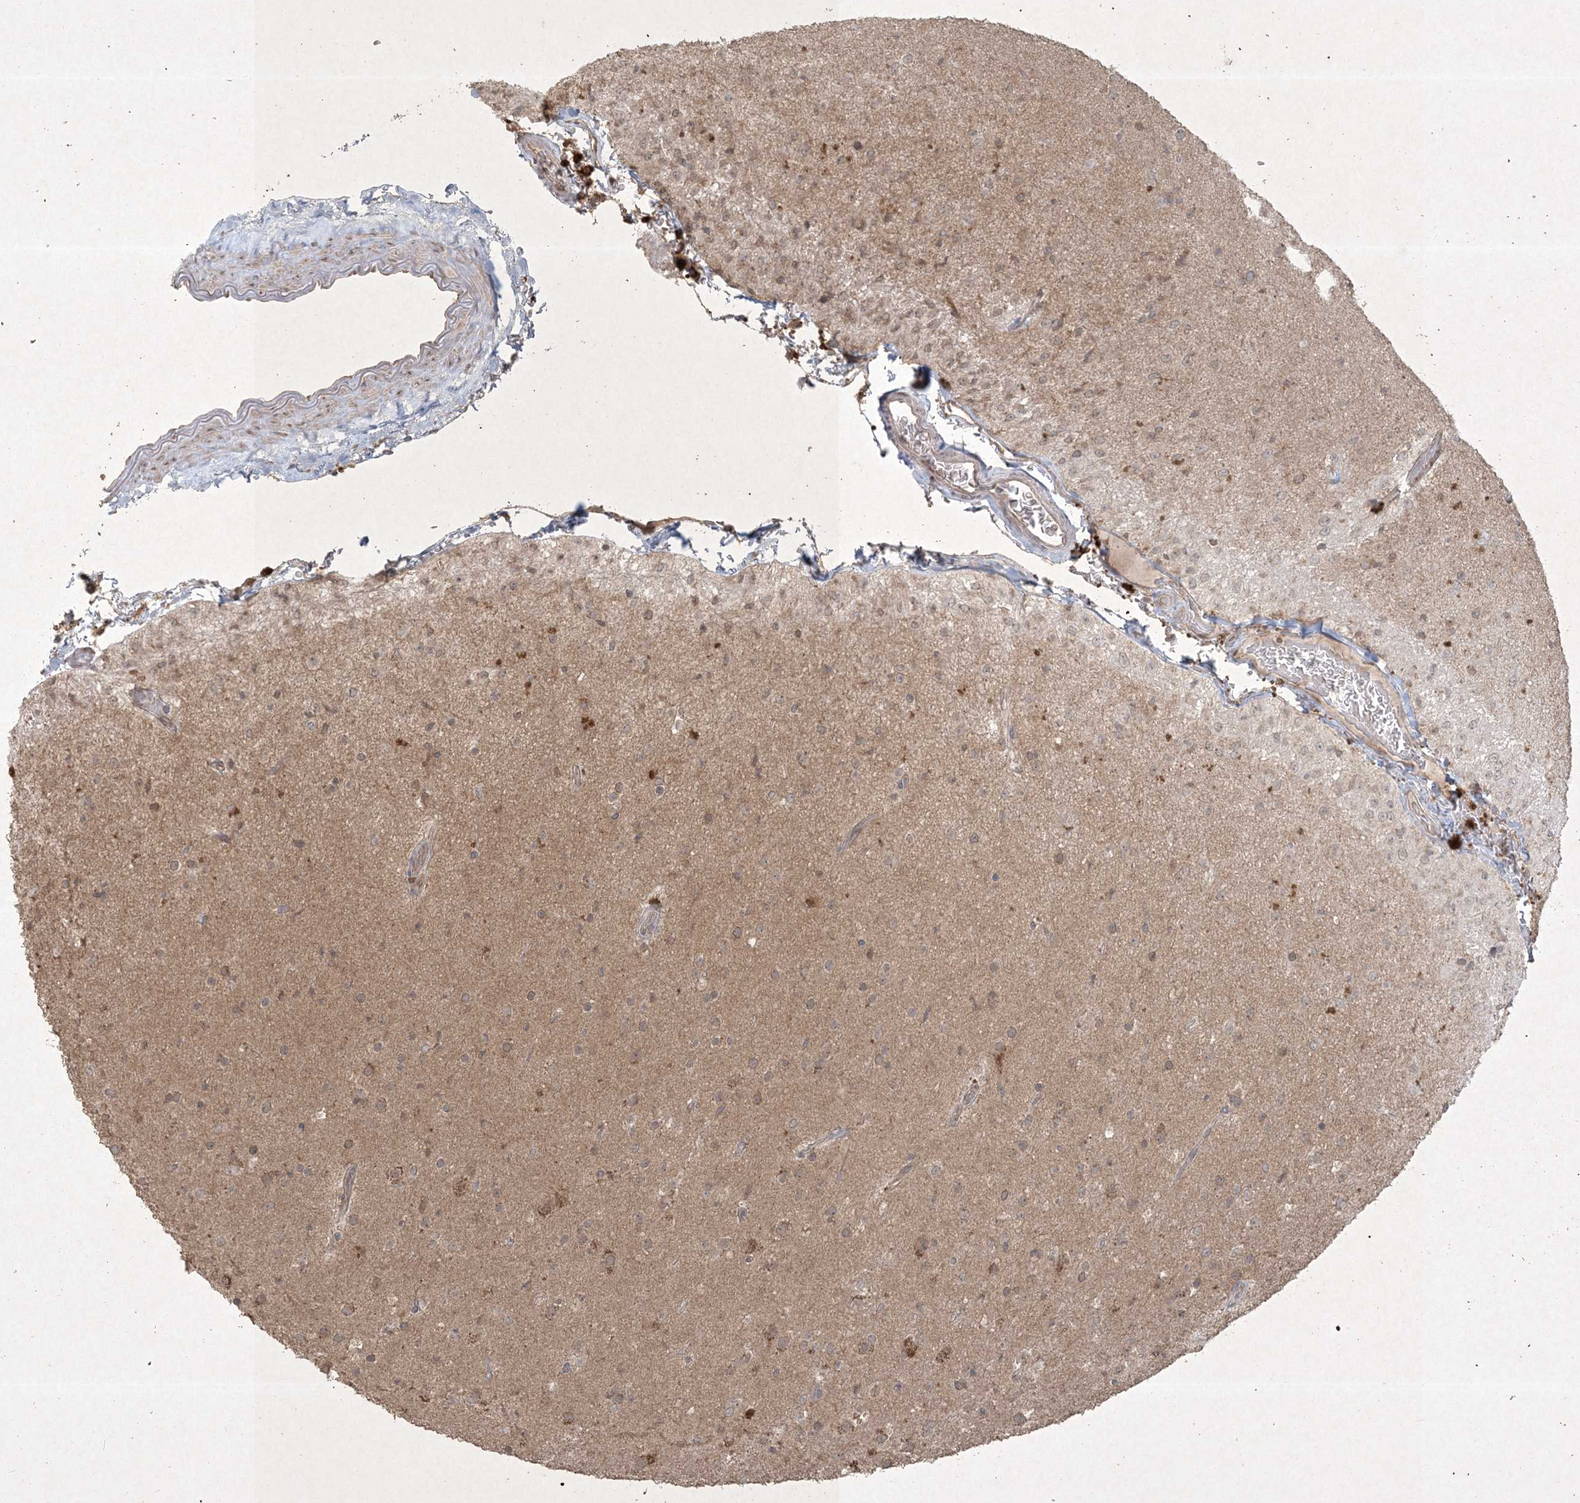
{"staining": {"intensity": "weak", "quantity": "25%-75%", "location": "cytoplasmic/membranous,nuclear"}, "tissue": "glioma", "cell_type": "Tumor cells", "image_type": "cancer", "snomed": [{"axis": "morphology", "description": "Glioma, malignant, Low grade"}, {"axis": "topography", "description": "Brain"}], "caption": "Approximately 25%-75% of tumor cells in human low-grade glioma (malignant) demonstrate weak cytoplasmic/membranous and nuclear protein staining as visualized by brown immunohistochemical staining.", "gene": "NRBP2", "patient": {"sex": "male", "age": 65}}